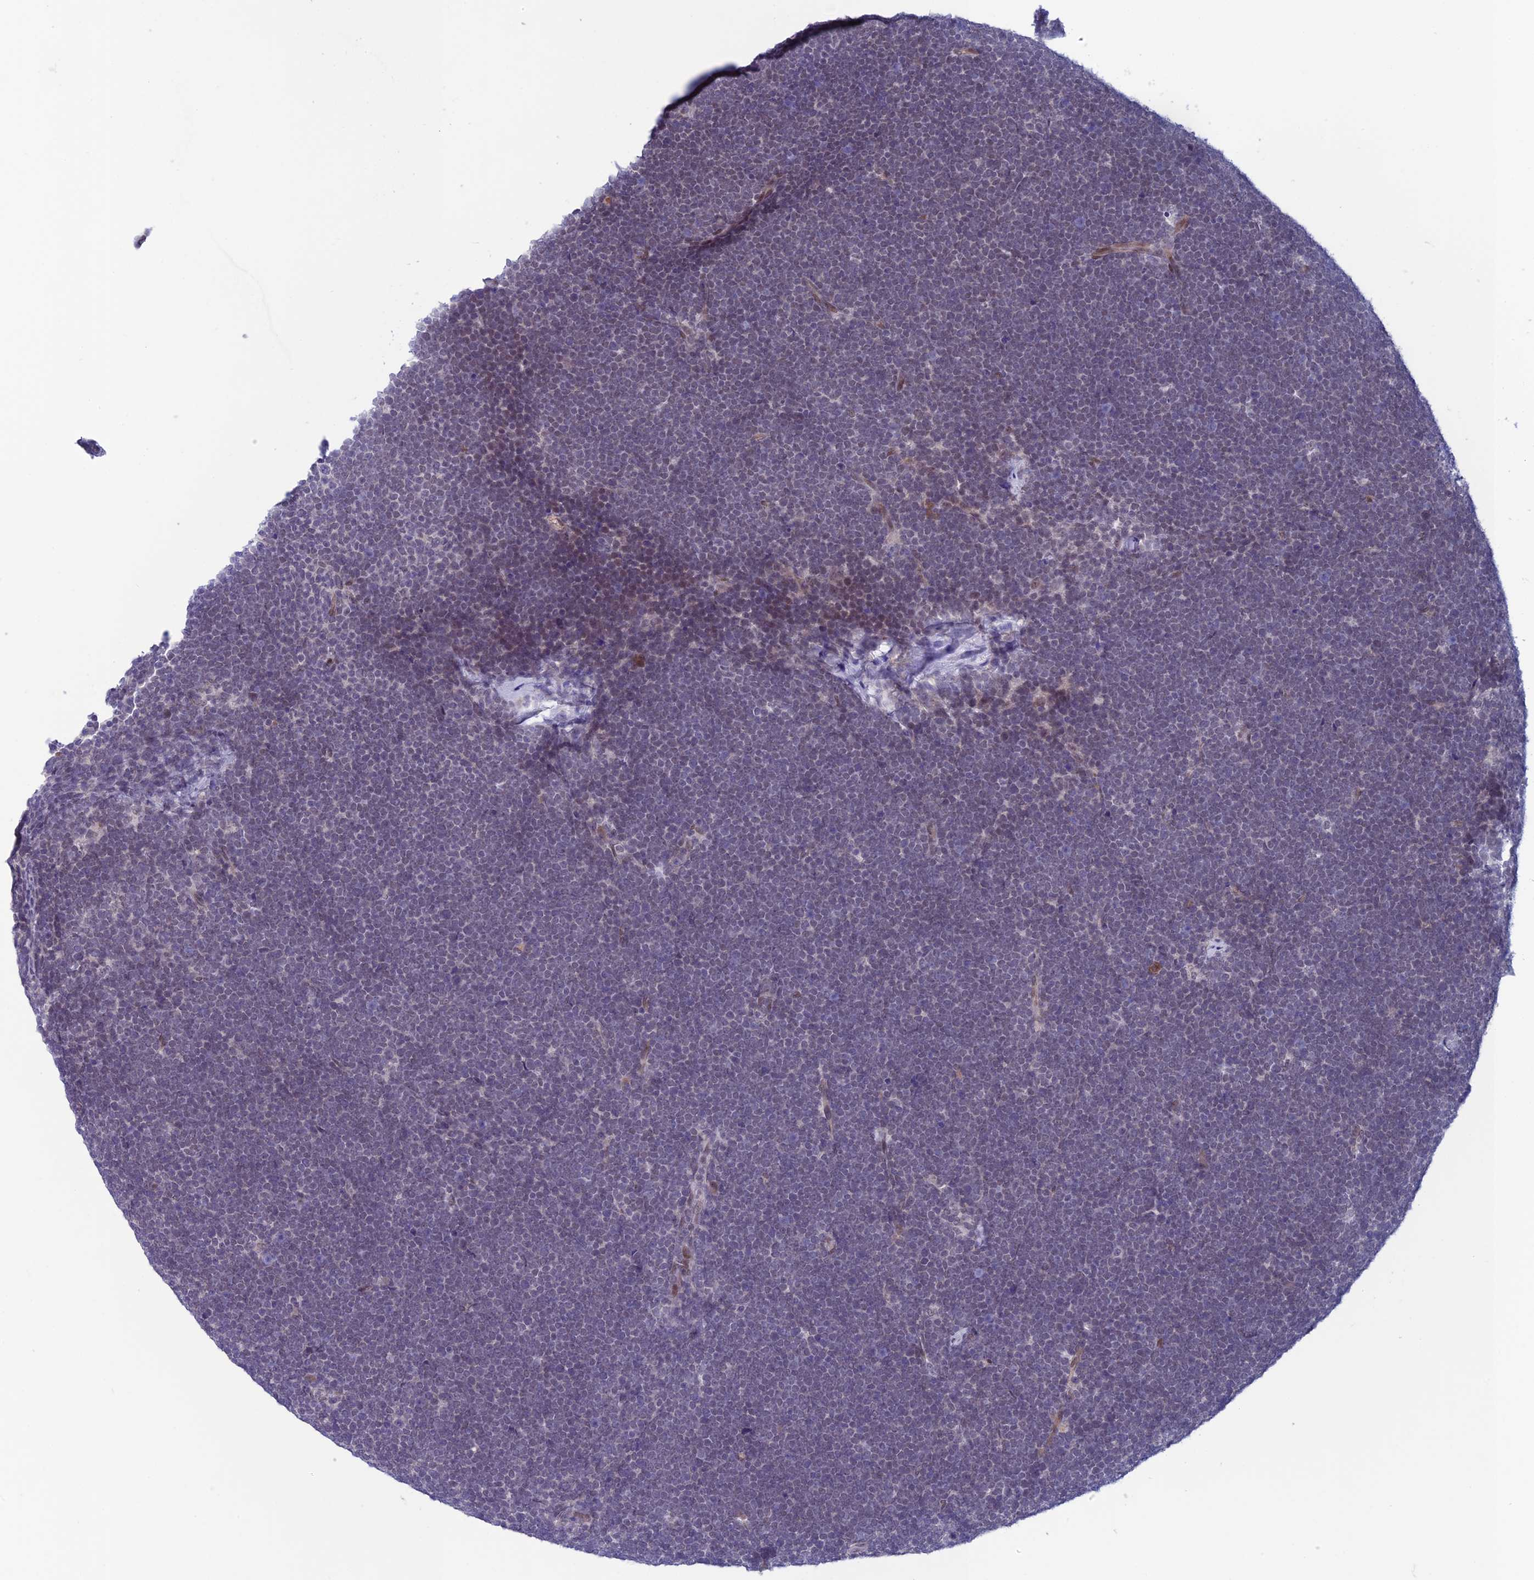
{"staining": {"intensity": "negative", "quantity": "none", "location": "none"}, "tissue": "lymphoma", "cell_type": "Tumor cells", "image_type": "cancer", "snomed": [{"axis": "morphology", "description": "Malignant lymphoma, non-Hodgkin's type, High grade"}, {"axis": "topography", "description": "Lymph node"}], "caption": "A histopathology image of lymphoma stained for a protein displays no brown staining in tumor cells. (Brightfield microscopy of DAB (3,3'-diaminobenzidine) immunohistochemistry at high magnification).", "gene": "FKBPL", "patient": {"sex": "male", "age": 13}}